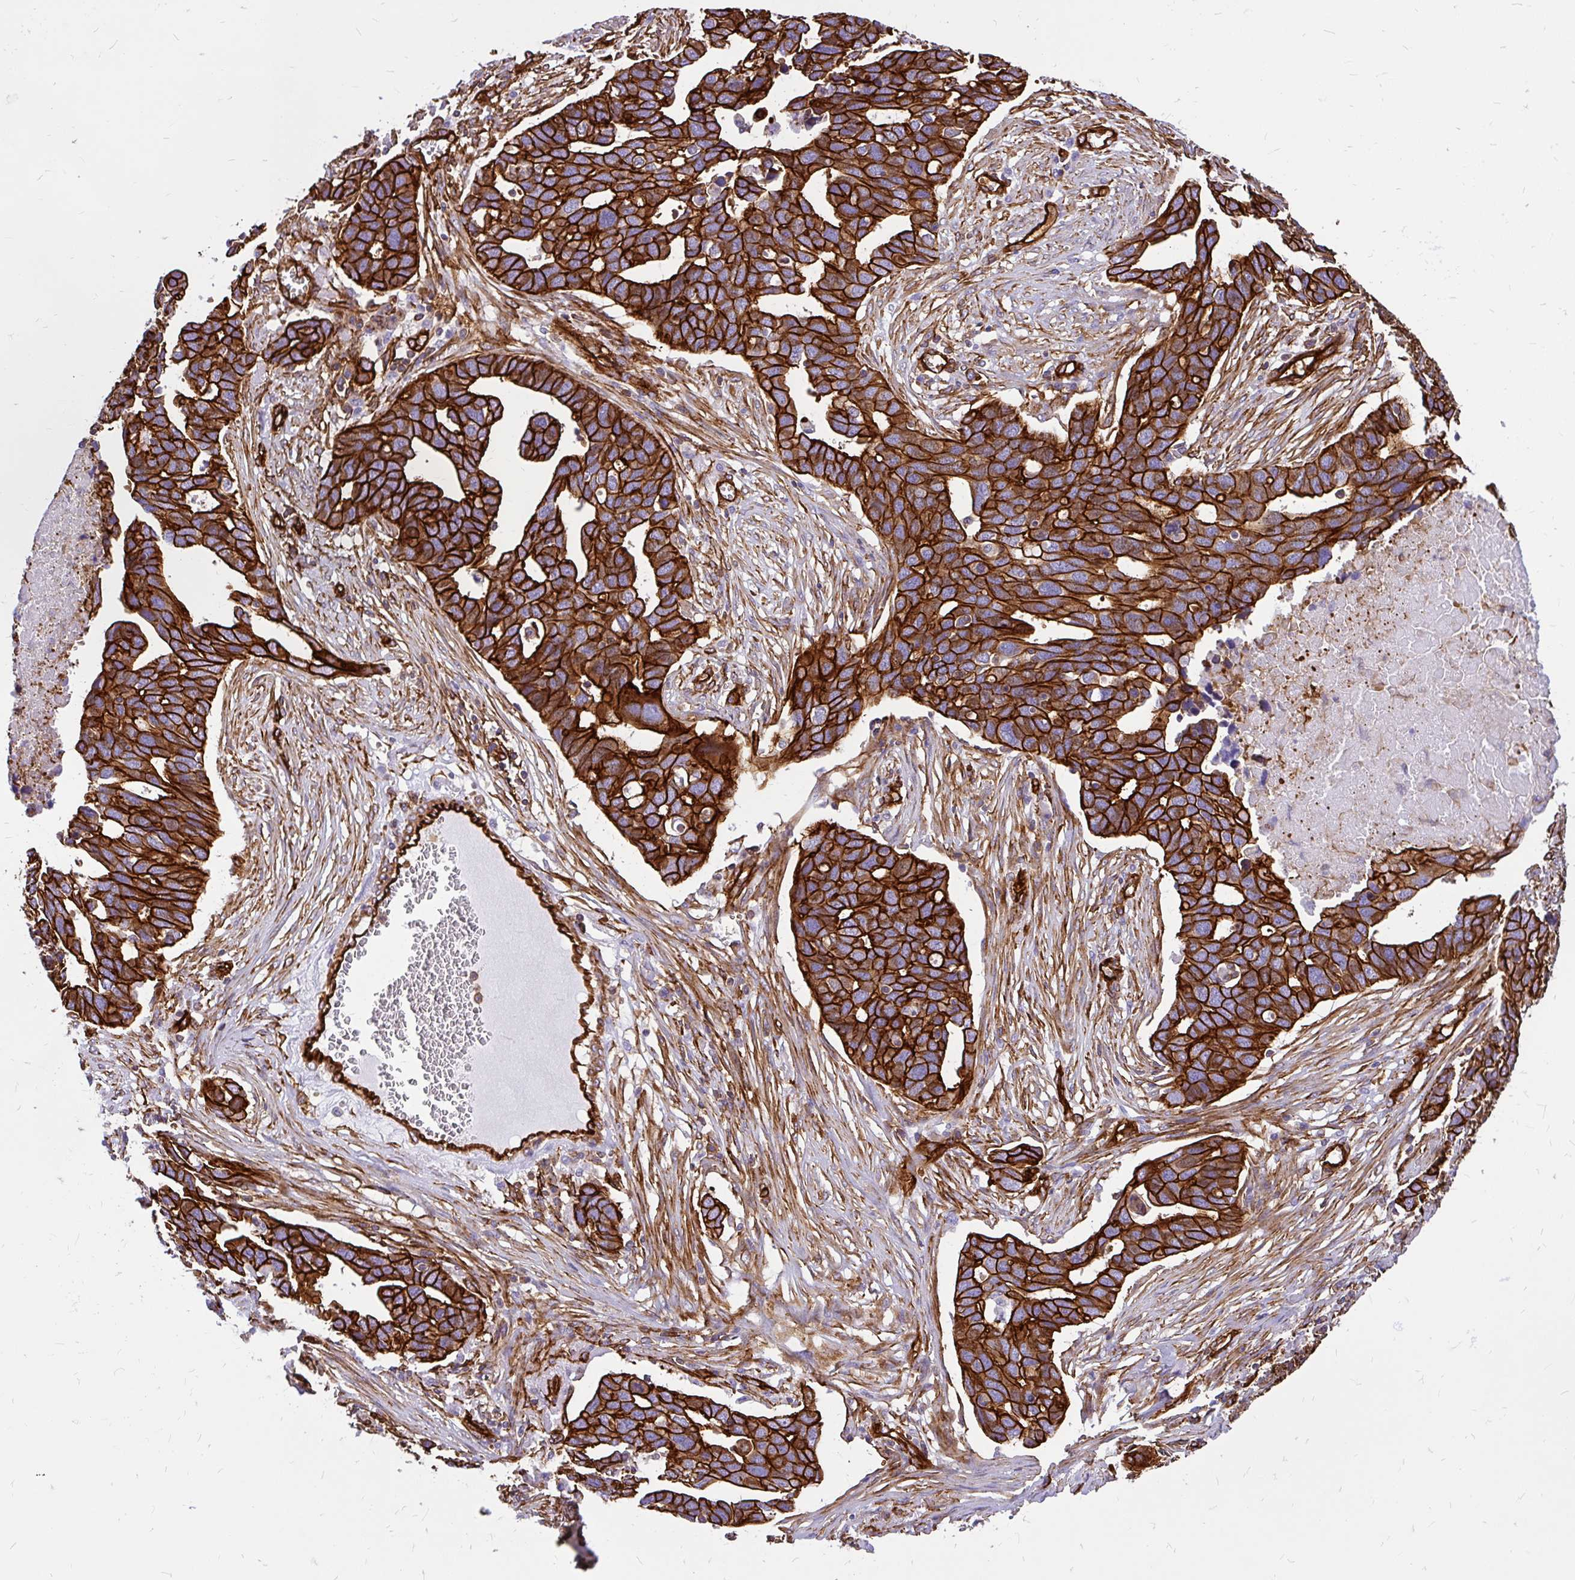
{"staining": {"intensity": "strong", "quantity": ">75%", "location": "cytoplasmic/membranous"}, "tissue": "ovarian cancer", "cell_type": "Tumor cells", "image_type": "cancer", "snomed": [{"axis": "morphology", "description": "Cystadenocarcinoma, serous, NOS"}, {"axis": "topography", "description": "Ovary"}], "caption": "Protein expression analysis of serous cystadenocarcinoma (ovarian) exhibits strong cytoplasmic/membranous expression in approximately >75% of tumor cells.", "gene": "MAP1LC3B", "patient": {"sex": "female", "age": 54}}